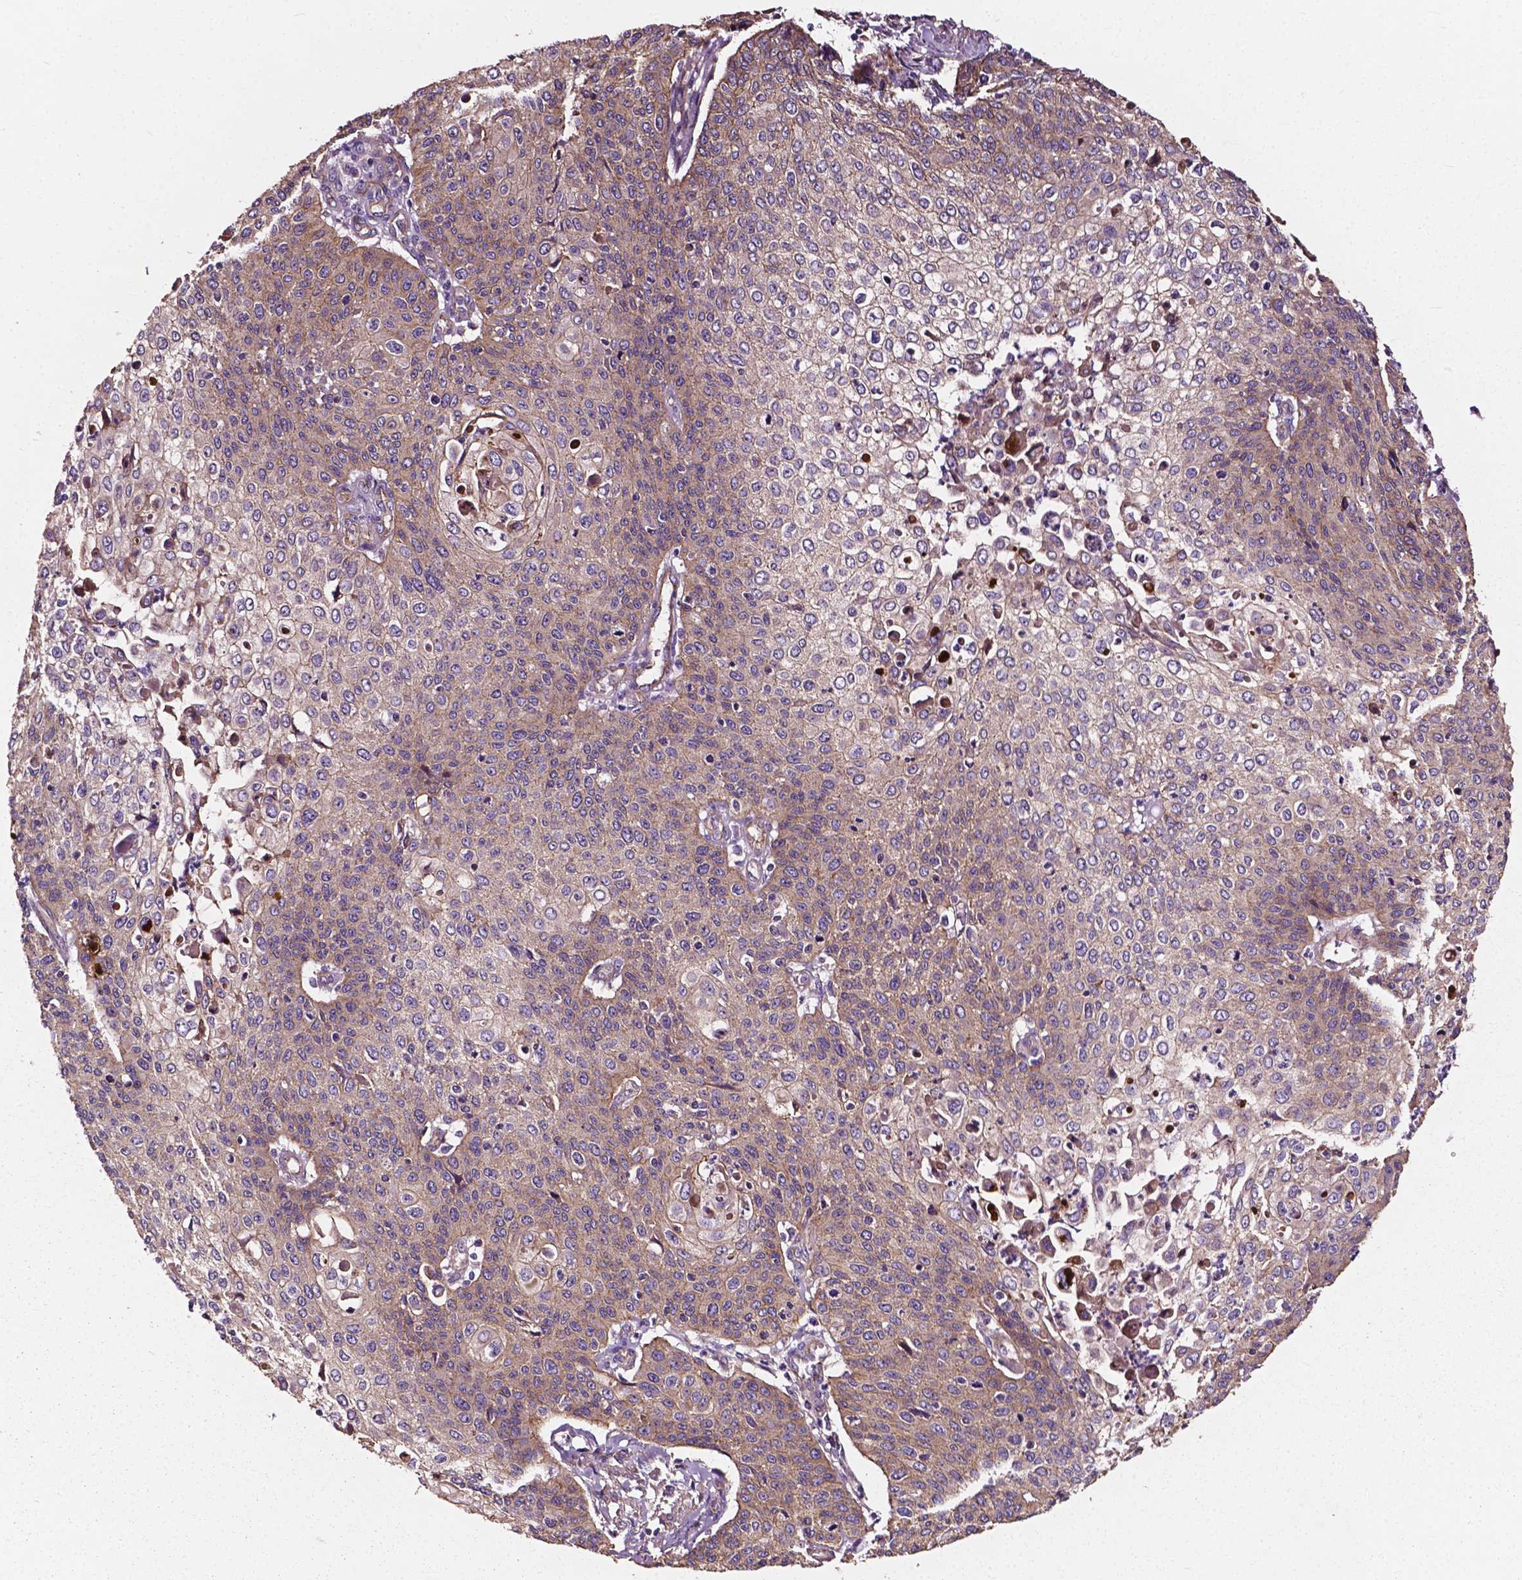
{"staining": {"intensity": "moderate", "quantity": "25%-75%", "location": "cytoplasmic/membranous"}, "tissue": "cervical cancer", "cell_type": "Tumor cells", "image_type": "cancer", "snomed": [{"axis": "morphology", "description": "Squamous cell carcinoma, NOS"}, {"axis": "topography", "description": "Cervix"}], "caption": "An immunohistochemistry (IHC) image of neoplastic tissue is shown. Protein staining in brown highlights moderate cytoplasmic/membranous positivity in cervical squamous cell carcinoma within tumor cells.", "gene": "ATG16L1", "patient": {"sex": "female", "age": 65}}